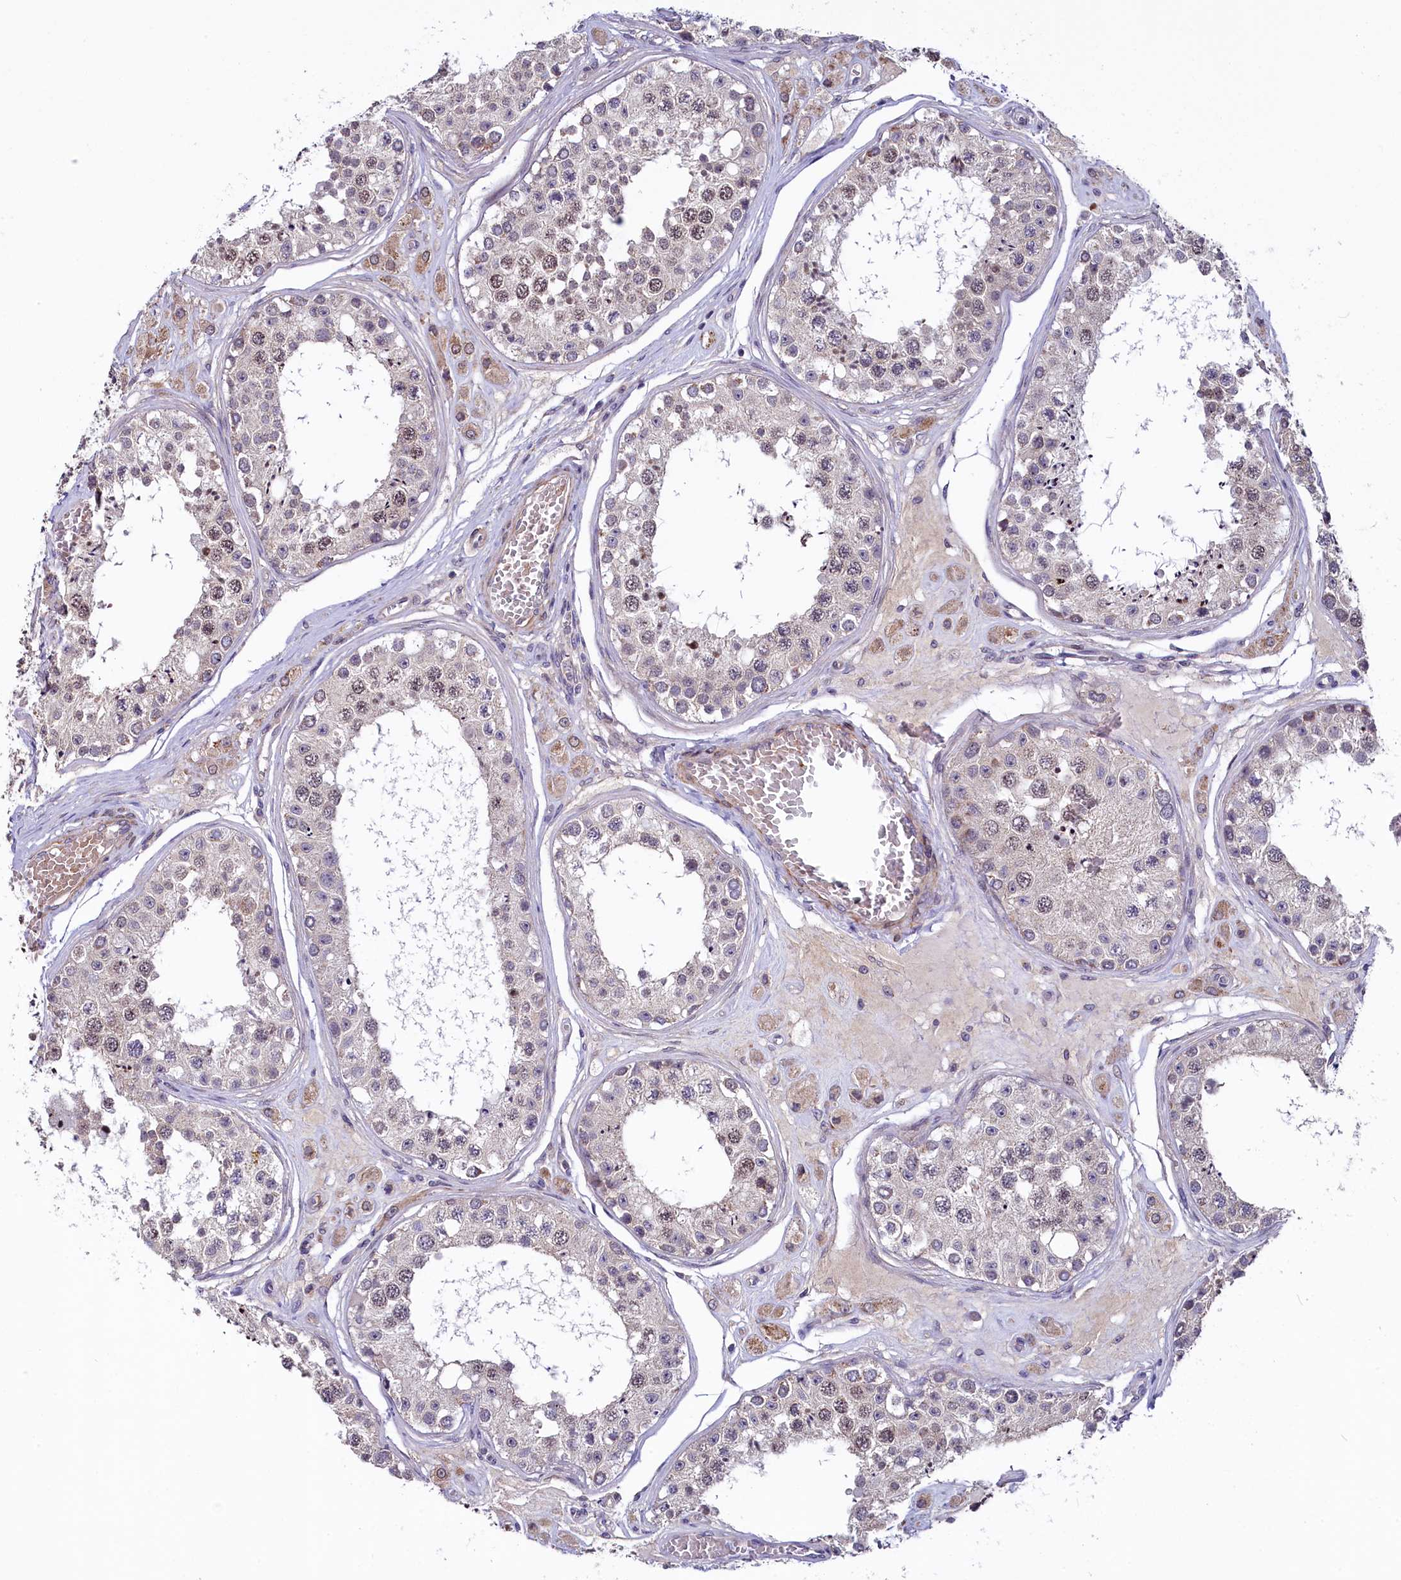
{"staining": {"intensity": "negative", "quantity": "none", "location": "none"}, "tissue": "testis", "cell_type": "Cells in seminiferous ducts", "image_type": "normal", "snomed": [{"axis": "morphology", "description": "Normal tissue, NOS"}, {"axis": "topography", "description": "Testis"}], "caption": "Protein analysis of benign testis demonstrates no significant staining in cells in seminiferous ducts.", "gene": "SLC39A6", "patient": {"sex": "male", "age": 25}}